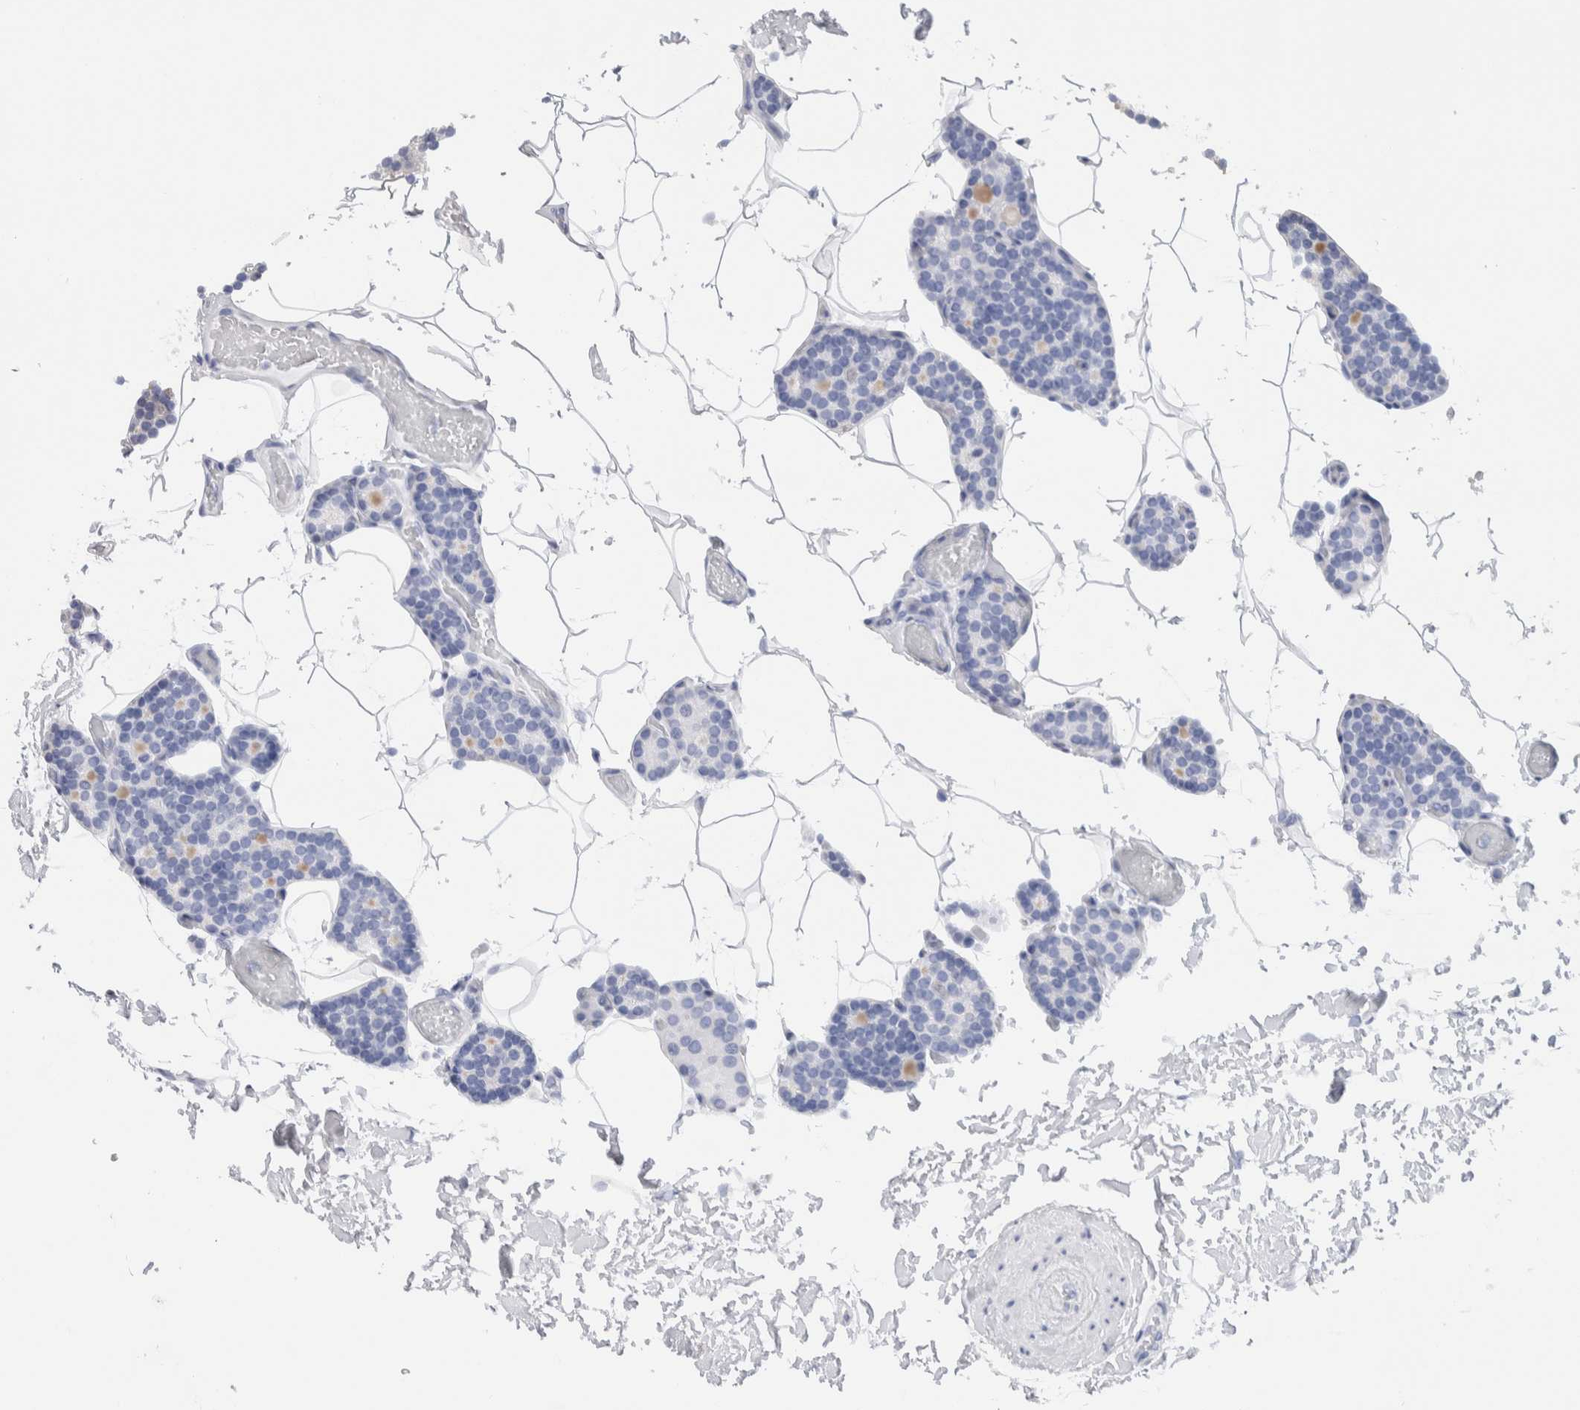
{"staining": {"intensity": "weak", "quantity": "25%-75%", "location": "cytoplasmic/membranous"}, "tissue": "parathyroid gland", "cell_type": "Glandular cells", "image_type": "normal", "snomed": [{"axis": "morphology", "description": "Normal tissue, NOS"}, {"axis": "topography", "description": "Parathyroid gland"}], "caption": "IHC image of unremarkable parathyroid gland stained for a protein (brown), which exhibits low levels of weak cytoplasmic/membranous positivity in approximately 25%-75% of glandular cells.", "gene": "METRNL", "patient": {"sex": "male", "age": 52}}